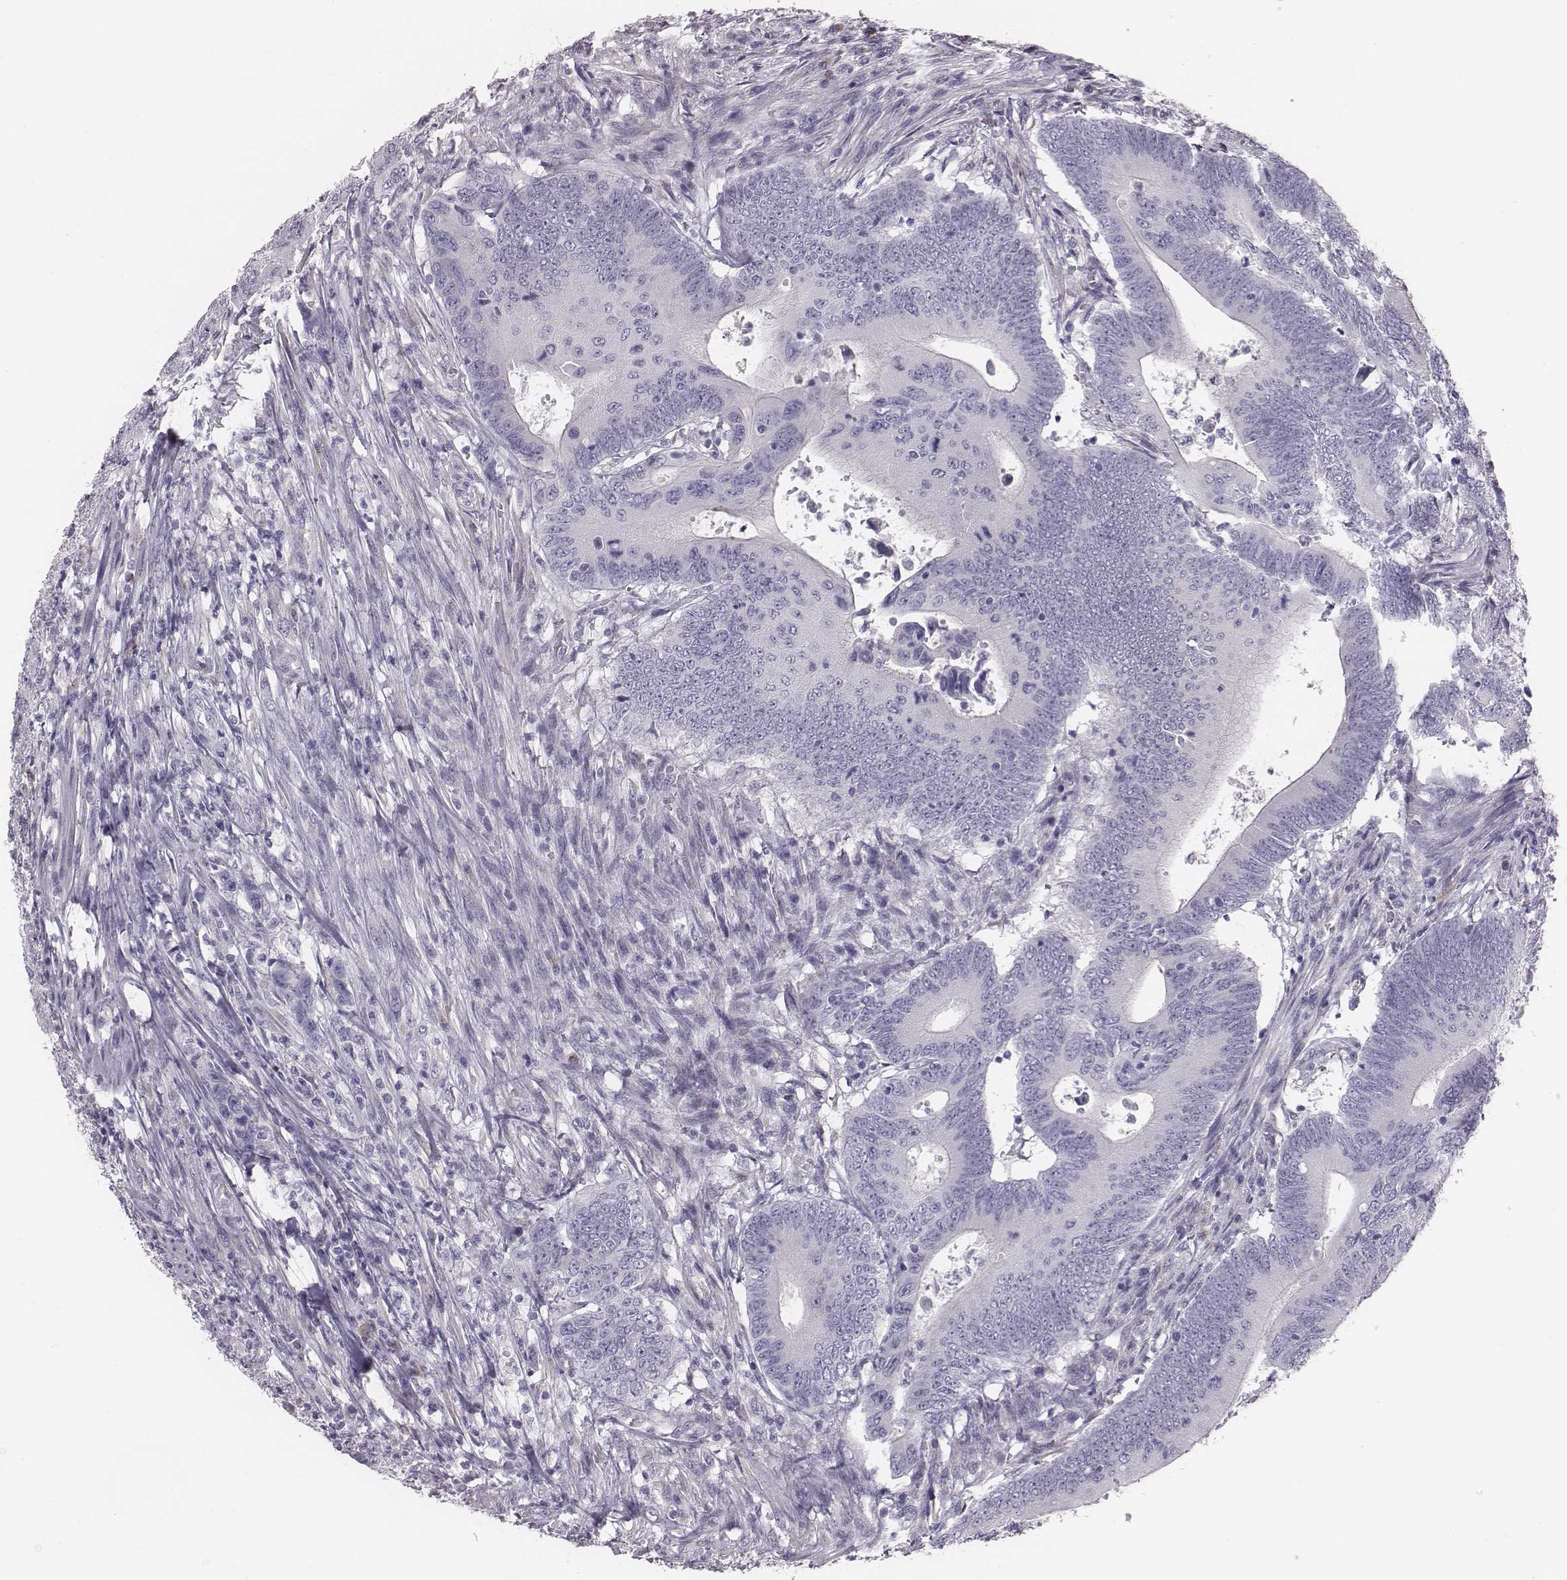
{"staining": {"intensity": "negative", "quantity": "none", "location": "none"}, "tissue": "colorectal cancer", "cell_type": "Tumor cells", "image_type": "cancer", "snomed": [{"axis": "morphology", "description": "Adenocarcinoma, NOS"}, {"axis": "topography", "description": "Colon"}], "caption": "DAB (3,3'-diaminobenzidine) immunohistochemical staining of colorectal cancer demonstrates no significant expression in tumor cells.", "gene": "C6orf58", "patient": {"sex": "female", "age": 90}}